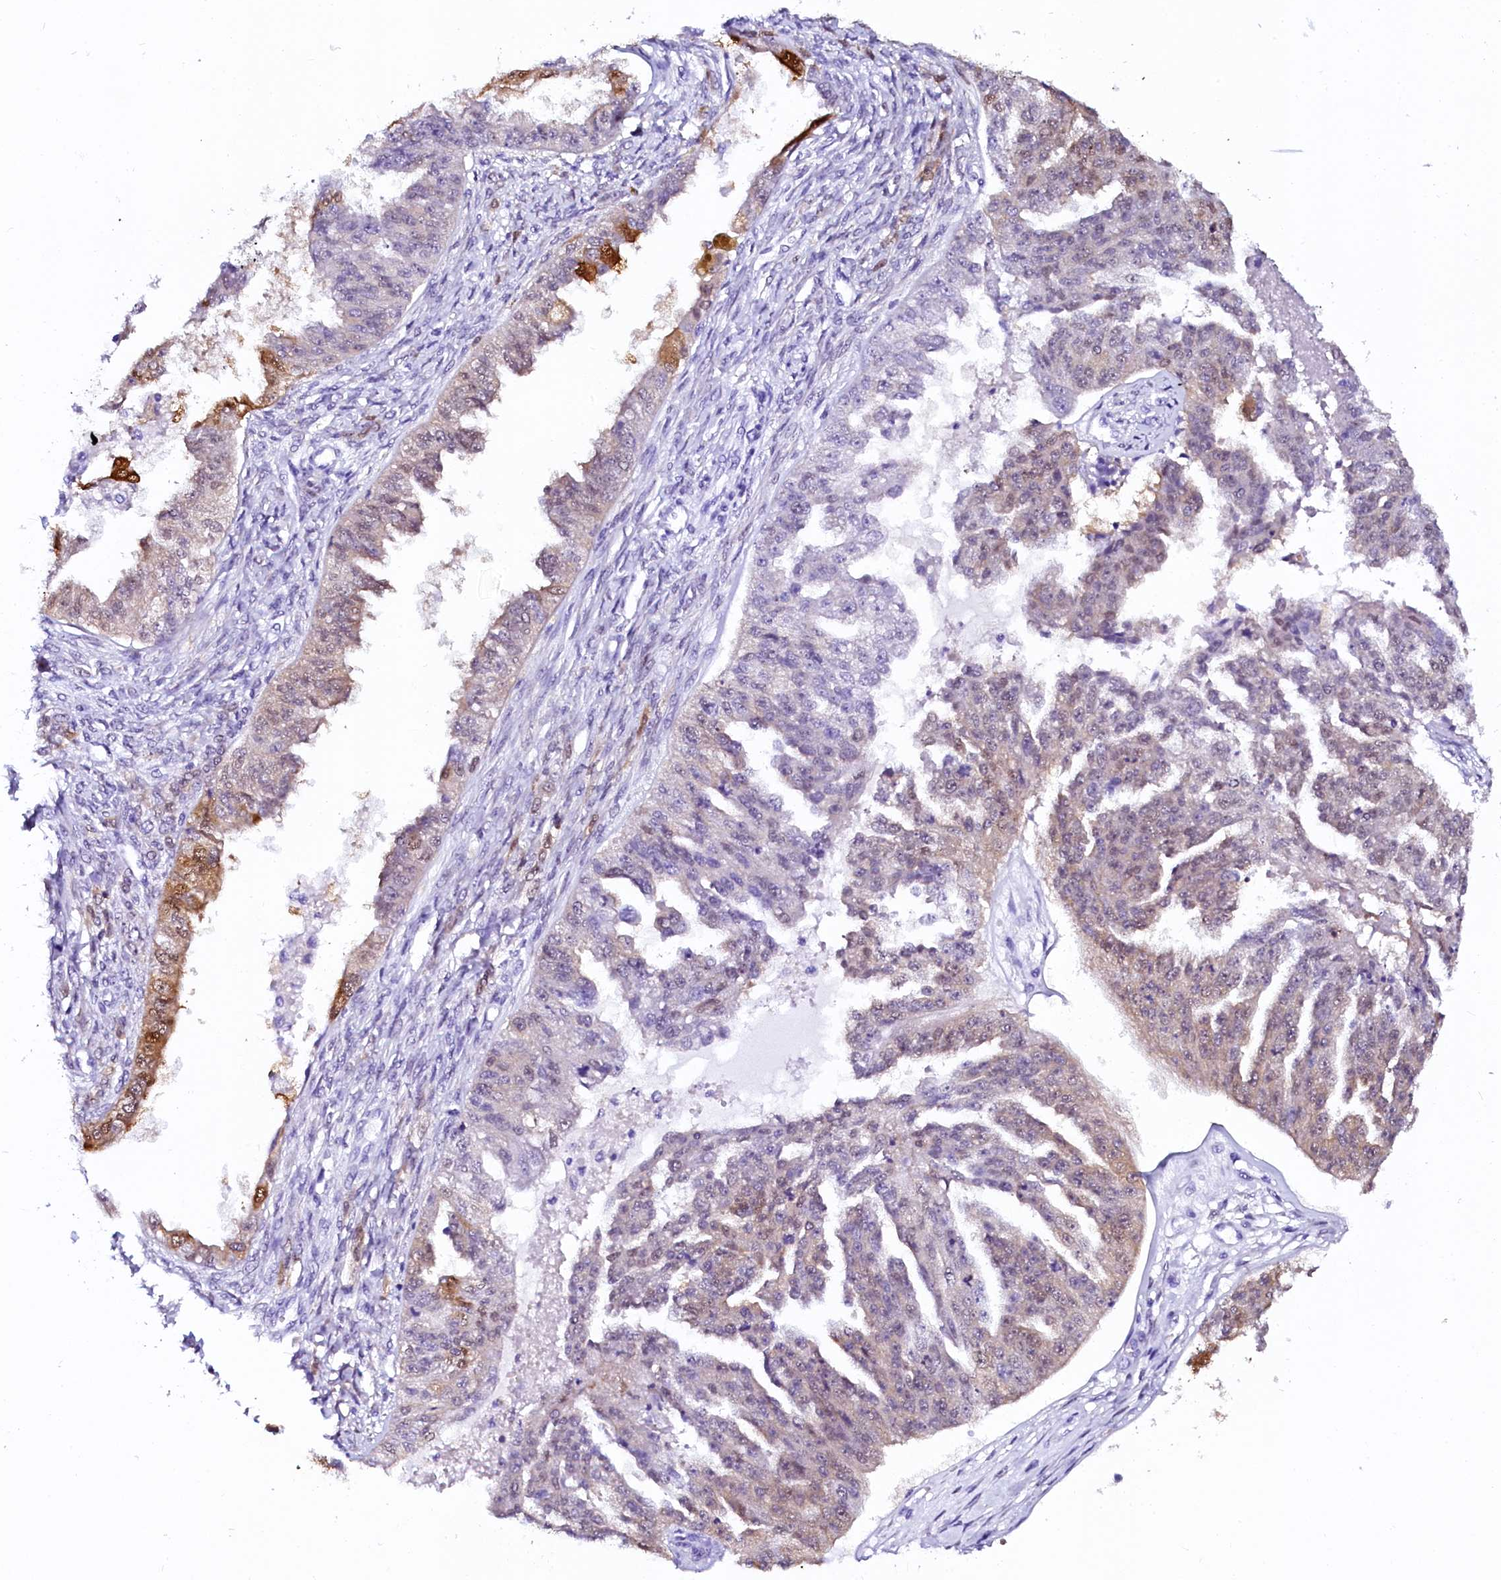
{"staining": {"intensity": "moderate", "quantity": "<25%", "location": "cytoplasmic/membranous,nuclear"}, "tissue": "ovarian cancer", "cell_type": "Tumor cells", "image_type": "cancer", "snomed": [{"axis": "morphology", "description": "Cystadenocarcinoma, serous, NOS"}, {"axis": "topography", "description": "Ovary"}], "caption": "Ovarian cancer (serous cystadenocarcinoma) was stained to show a protein in brown. There is low levels of moderate cytoplasmic/membranous and nuclear staining in about <25% of tumor cells.", "gene": "SORD", "patient": {"sex": "female", "age": 58}}